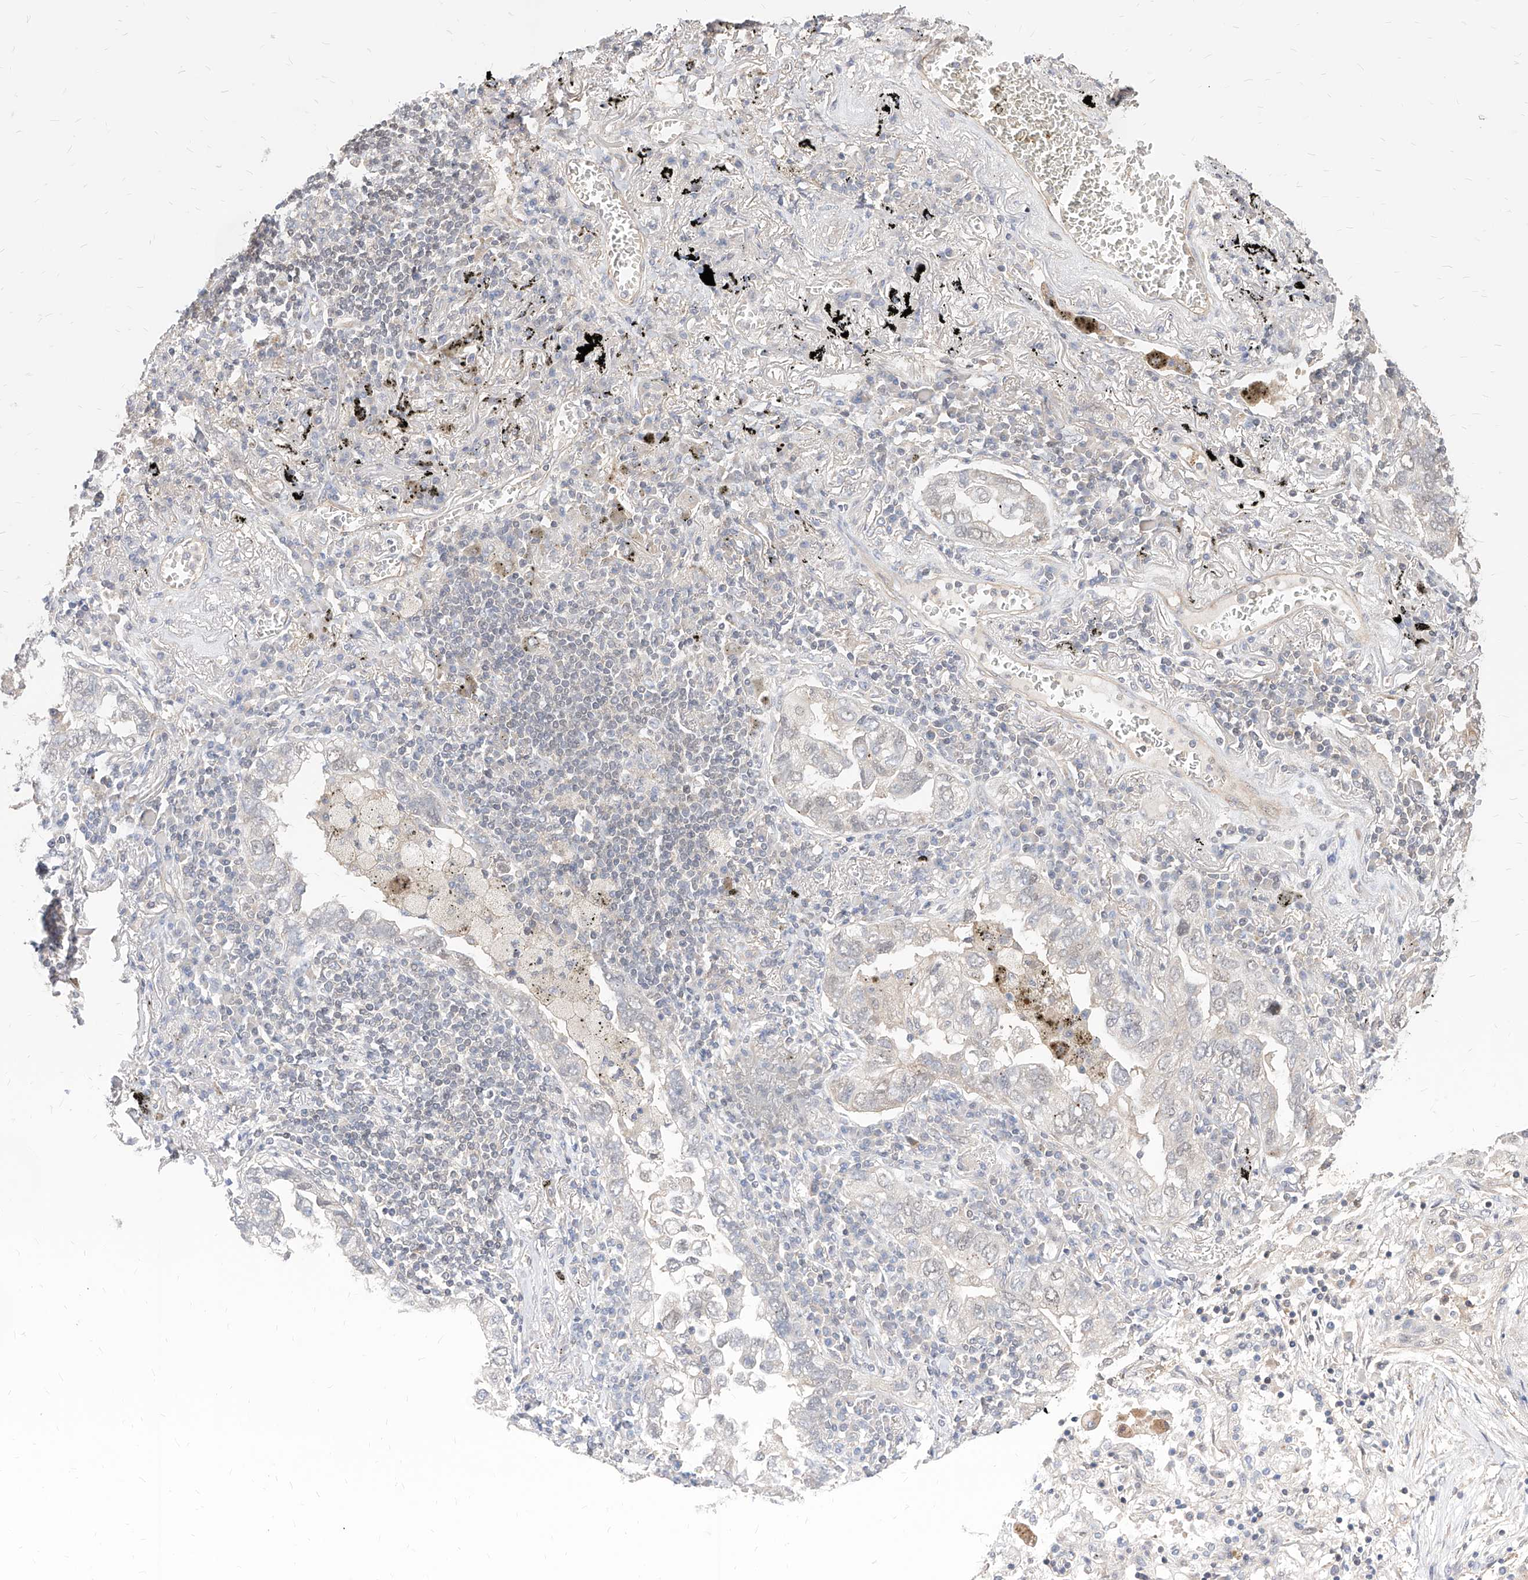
{"staining": {"intensity": "negative", "quantity": "none", "location": "none"}, "tissue": "lung cancer", "cell_type": "Tumor cells", "image_type": "cancer", "snomed": [{"axis": "morphology", "description": "Adenocarcinoma, NOS"}, {"axis": "topography", "description": "Lung"}], "caption": "A high-resolution image shows immunohistochemistry staining of adenocarcinoma (lung), which exhibits no significant positivity in tumor cells.", "gene": "TSNAX", "patient": {"sex": "male", "age": 65}}